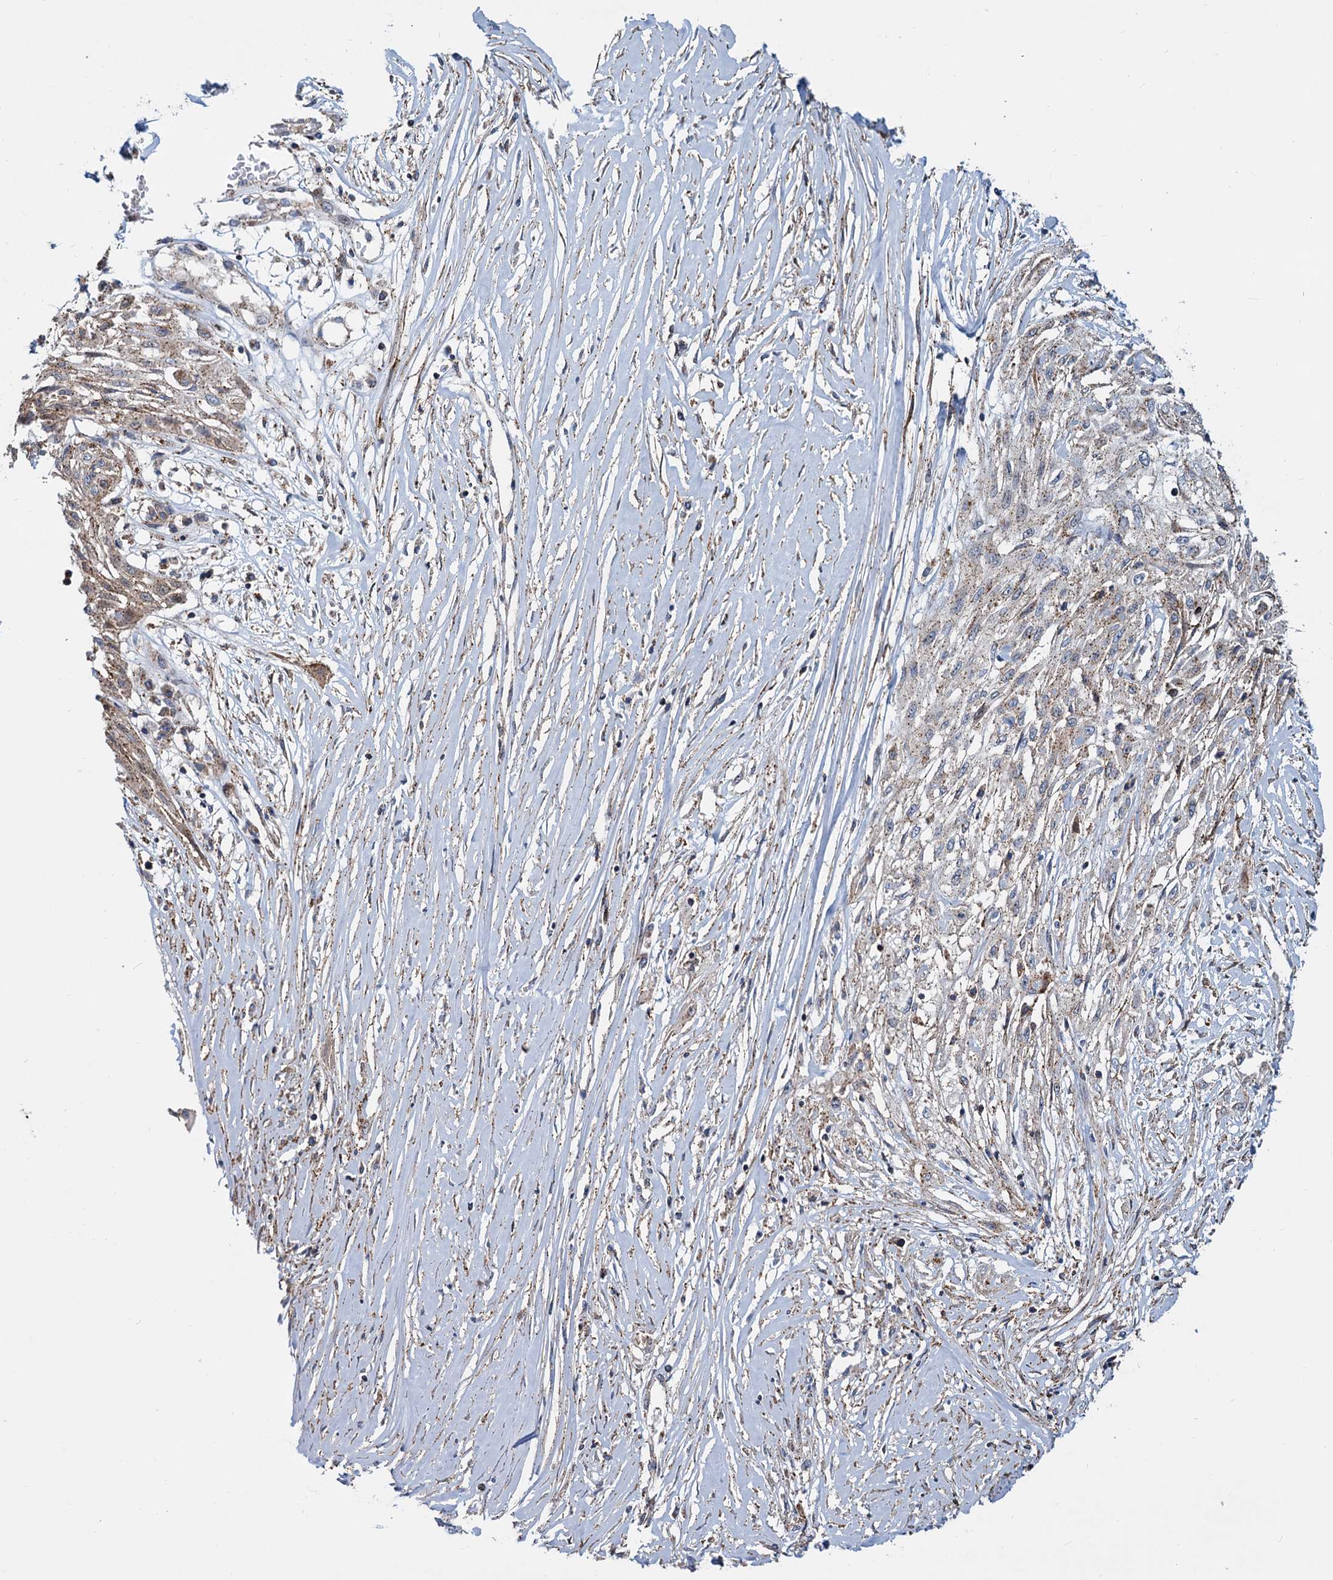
{"staining": {"intensity": "weak", "quantity": ">75%", "location": "cytoplasmic/membranous"}, "tissue": "skin cancer", "cell_type": "Tumor cells", "image_type": "cancer", "snomed": [{"axis": "morphology", "description": "Squamous cell carcinoma, NOS"}, {"axis": "morphology", "description": "Squamous cell carcinoma, metastatic, NOS"}, {"axis": "topography", "description": "Skin"}, {"axis": "topography", "description": "Lymph node"}], "caption": "An image showing weak cytoplasmic/membranous staining in about >75% of tumor cells in metastatic squamous cell carcinoma (skin), as visualized by brown immunohistochemical staining.", "gene": "PSEN1", "patient": {"sex": "male", "age": 75}}